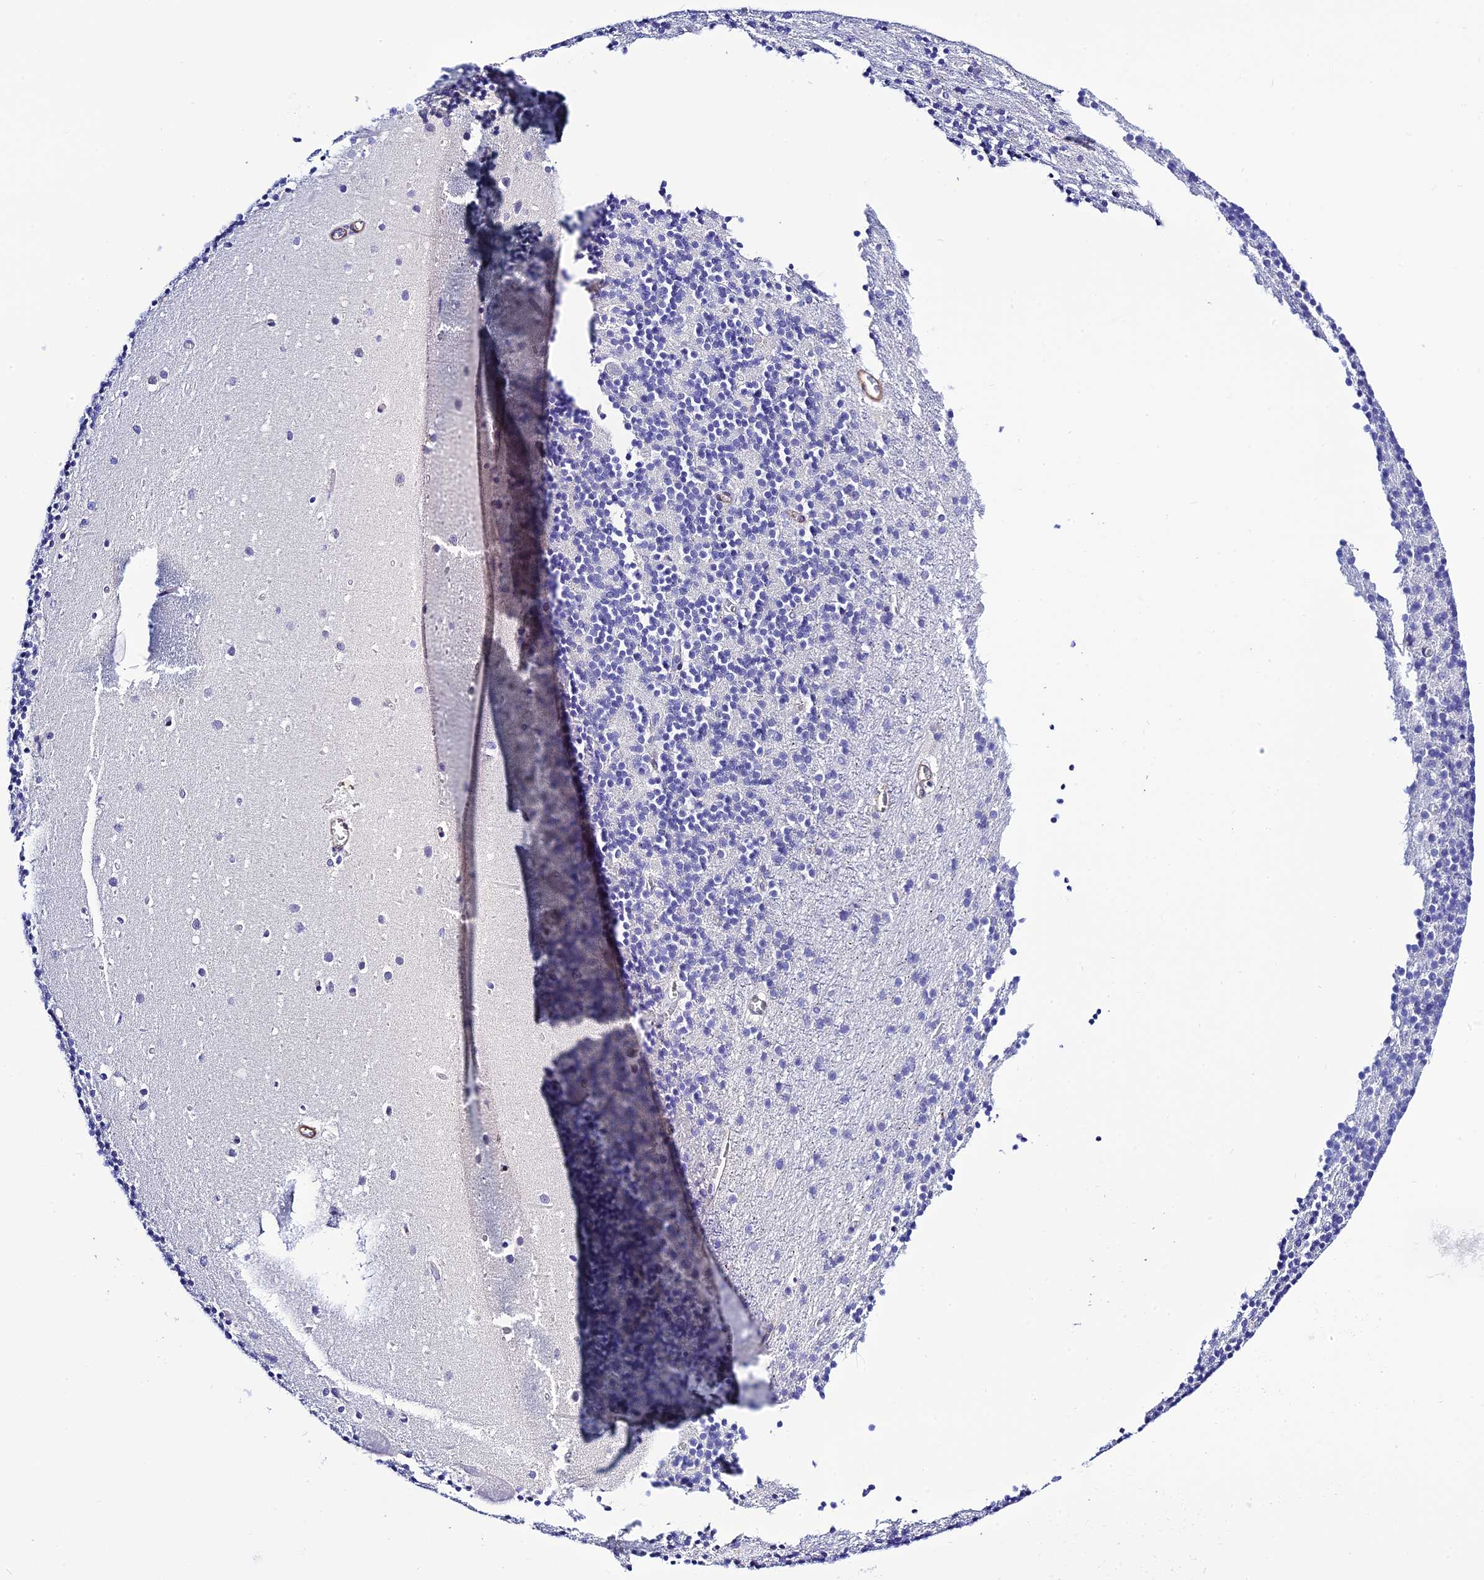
{"staining": {"intensity": "negative", "quantity": "none", "location": "none"}, "tissue": "cerebellum", "cell_type": "Cells in granular layer", "image_type": "normal", "snomed": [{"axis": "morphology", "description": "Normal tissue, NOS"}, {"axis": "topography", "description": "Cerebellum"}], "caption": "This is a image of IHC staining of benign cerebellum, which shows no positivity in cells in granular layer. (DAB immunohistochemistry (IHC) visualized using brightfield microscopy, high magnification).", "gene": "ZDHHC16", "patient": {"sex": "male", "age": 54}}